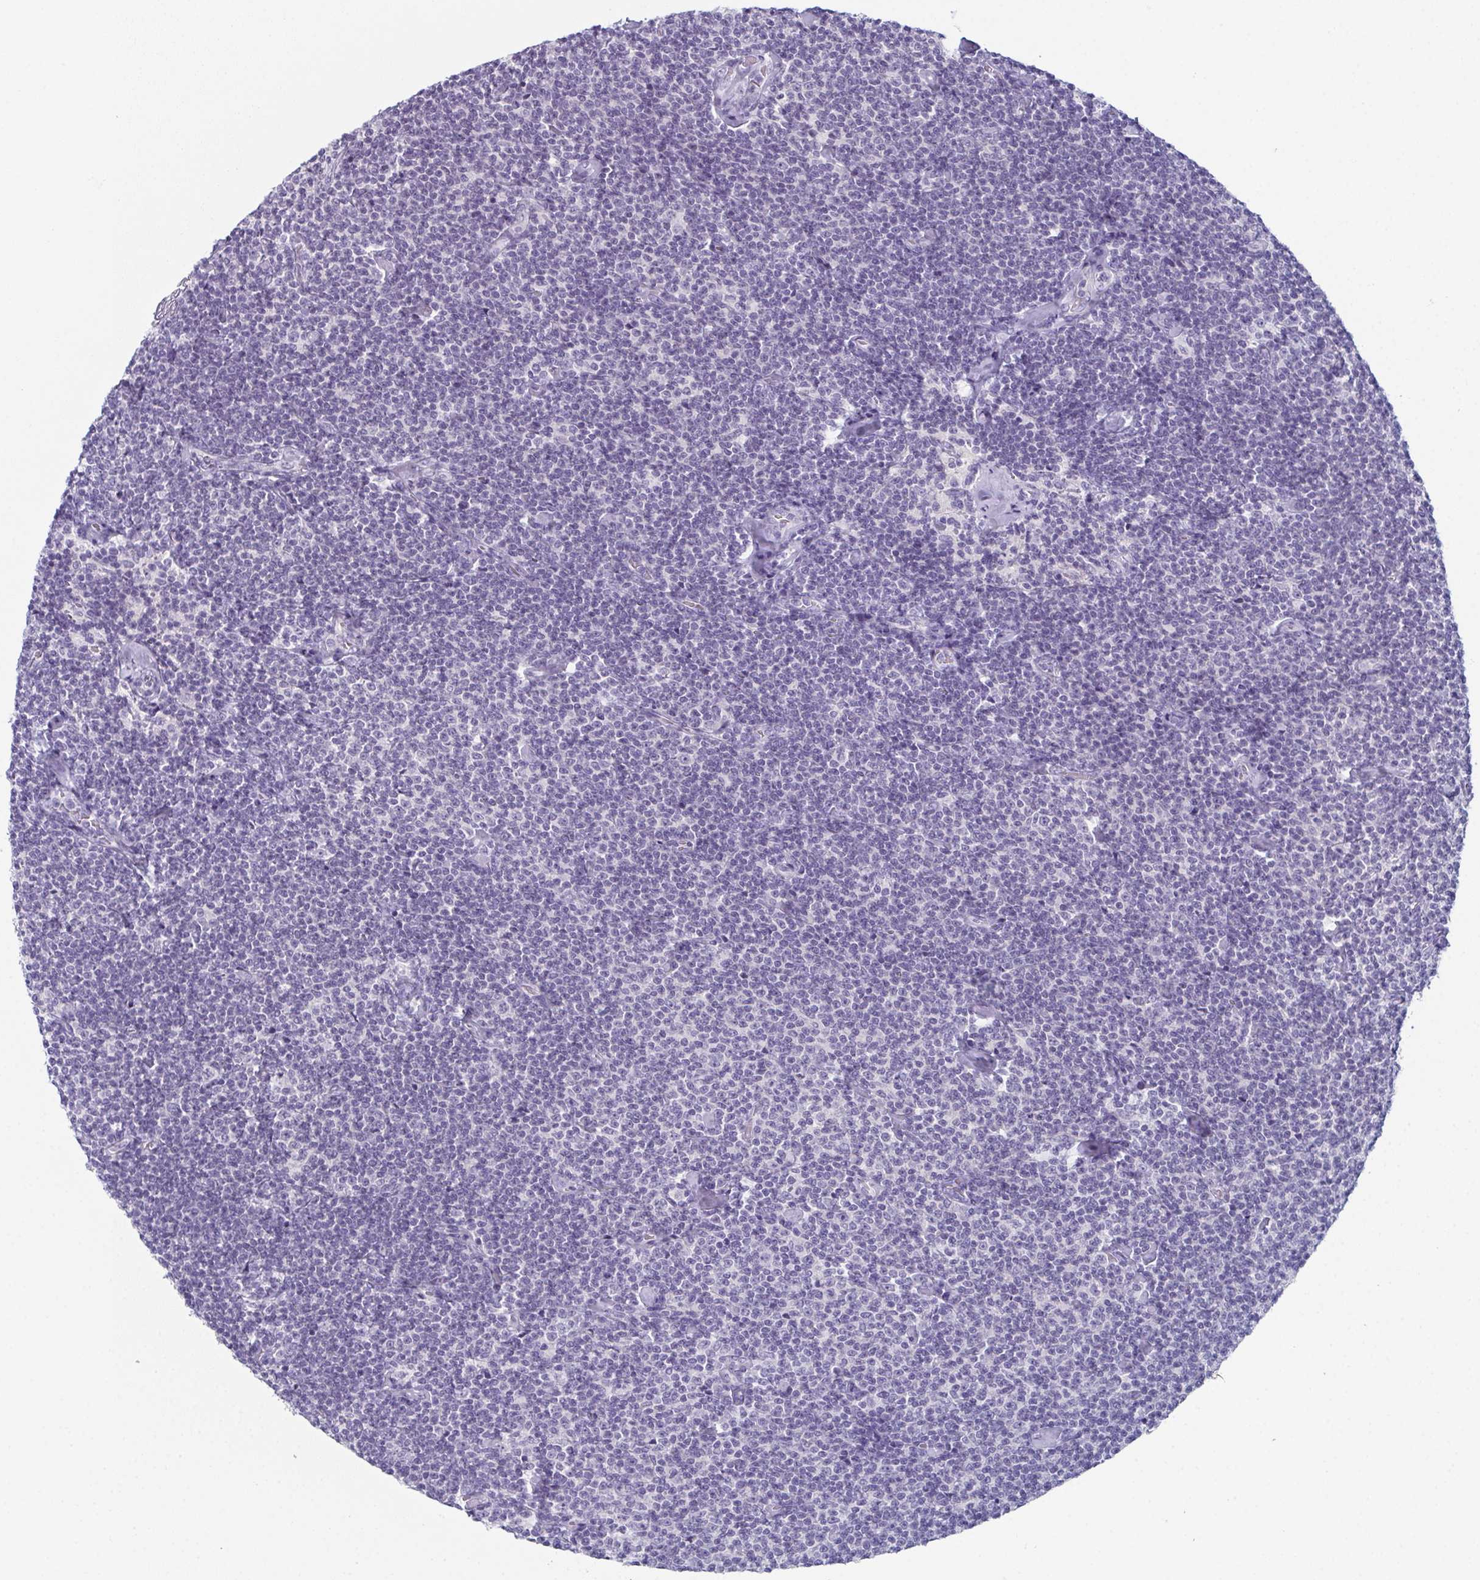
{"staining": {"intensity": "negative", "quantity": "none", "location": "none"}, "tissue": "lymphoma", "cell_type": "Tumor cells", "image_type": "cancer", "snomed": [{"axis": "morphology", "description": "Malignant lymphoma, non-Hodgkin's type, Low grade"}, {"axis": "topography", "description": "Lymph node"}], "caption": "This image is of low-grade malignant lymphoma, non-Hodgkin's type stained with immunohistochemistry to label a protein in brown with the nuclei are counter-stained blue. There is no positivity in tumor cells.", "gene": "ENKUR", "patient": {"sex": "male", "age": 81}}